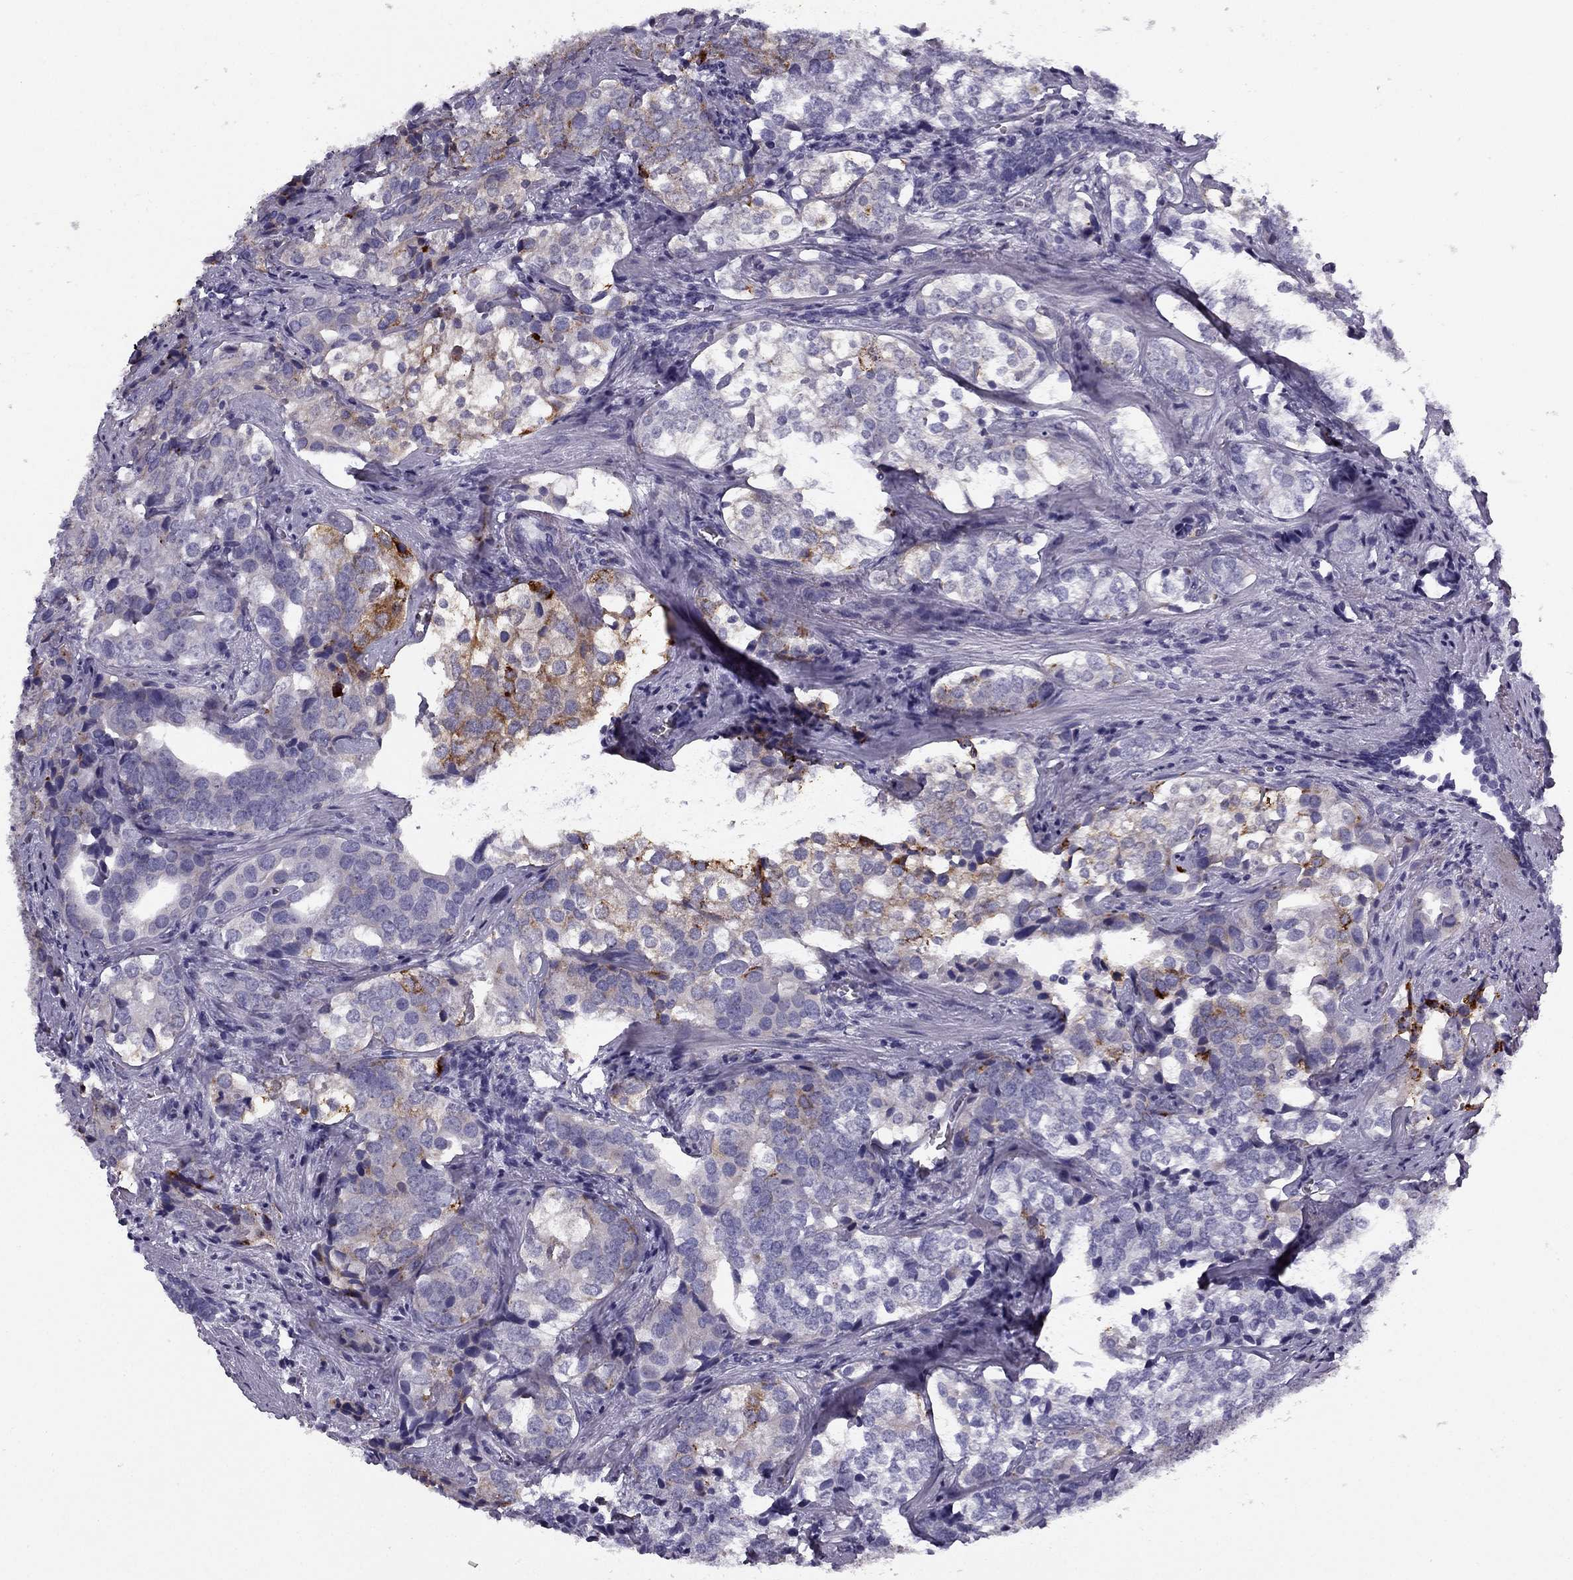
{"staining": {"intensity": "negative", "quantity": "none", "location": "none"}, "tissue": "prostate cancer", "cell_type": "Tumor cells", "image_type": "cancer", "snomed": [{"axis": "morphology", "description": "Adenocarcinoma, NOS"}, {"axis": "topography", "description": "Prostate and seminal vesicle, NOS"}], "caption": "Adenocarcinoma (prostate) stained for a protein using immunohistochemistry reveals no positivity tumor cells.", "gene": "MC5R", "patient": {"sex": "male", "age": 63}}